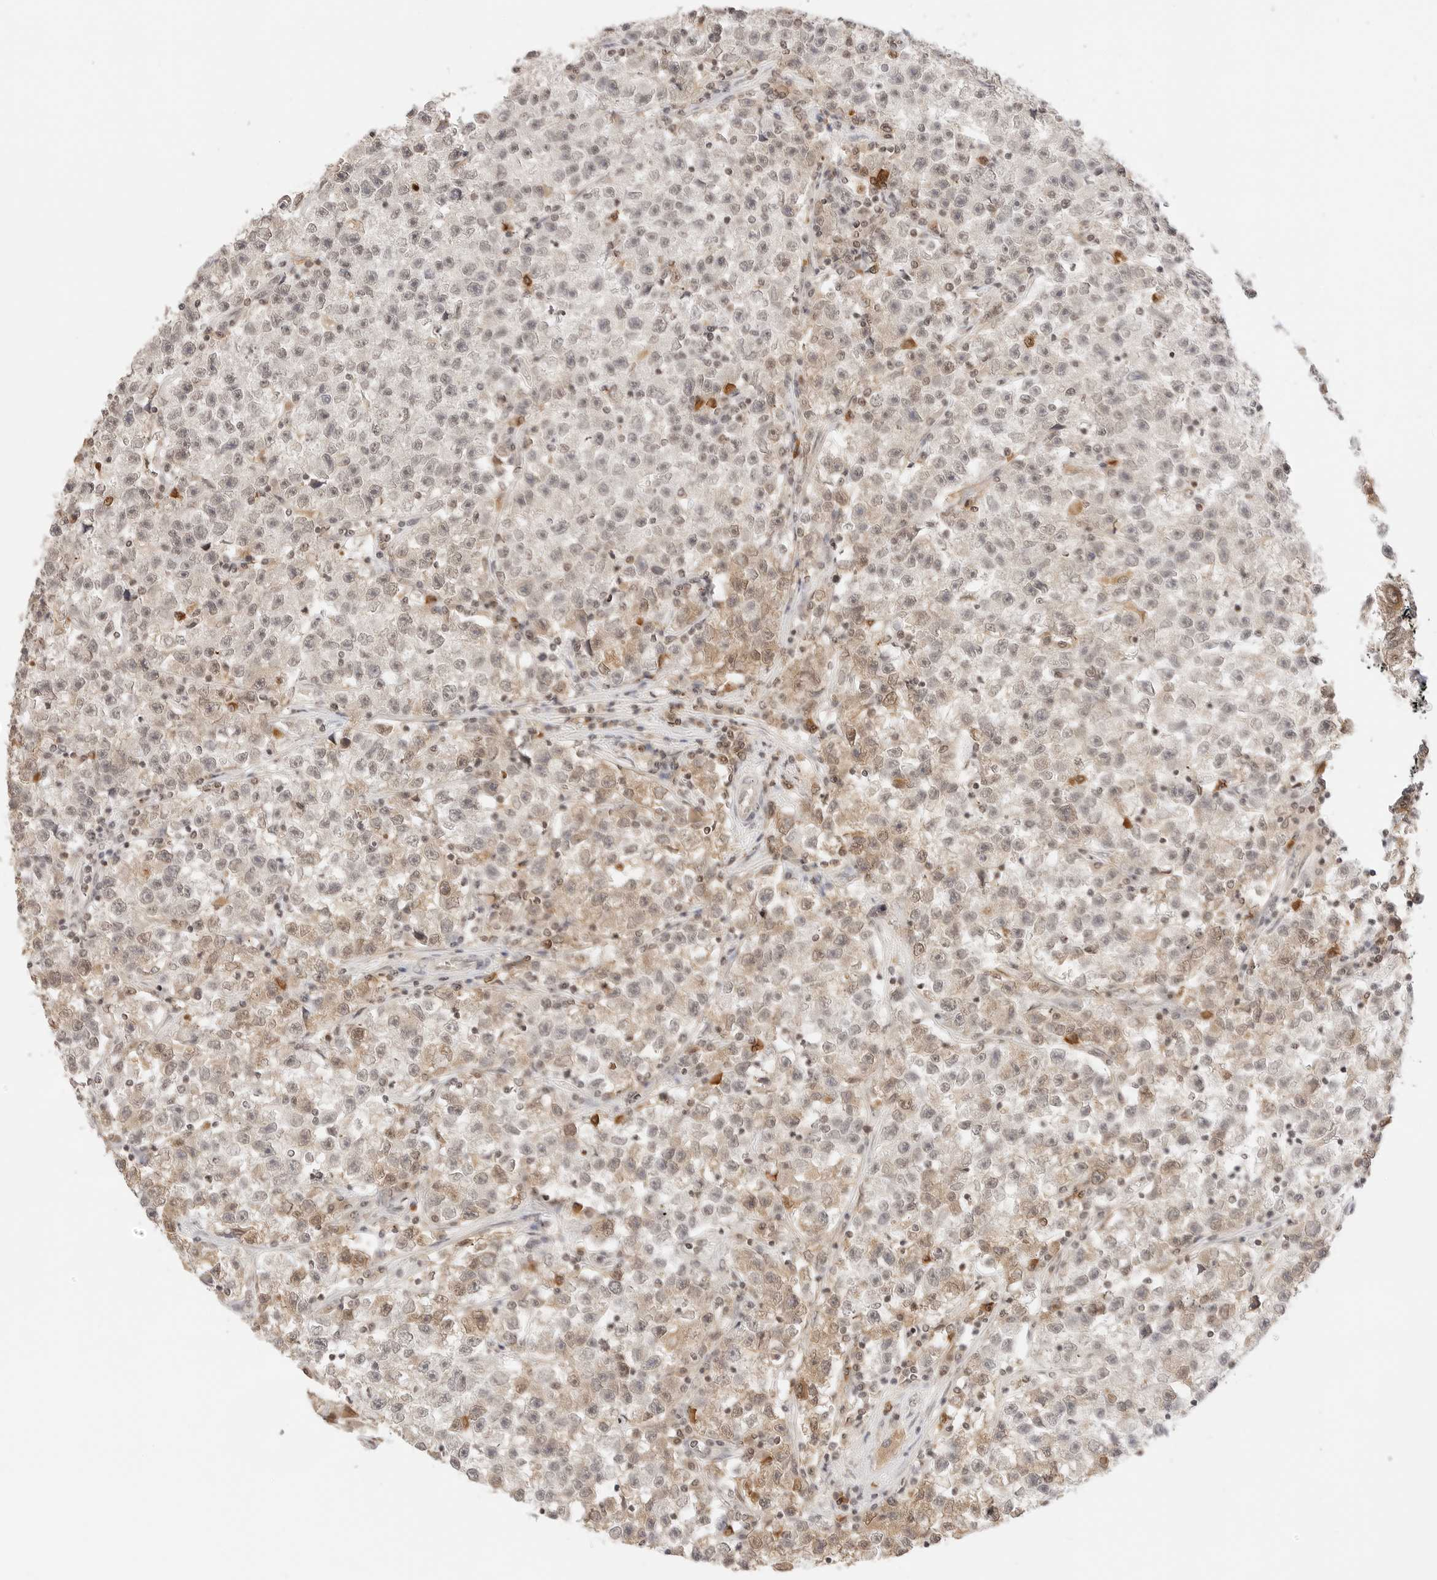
{"staining": {"intensity": "weak", "quantity": "25%-75%", "location": "cytoplasmic/membranous"}, "tissue": "testis cancer", "cell_type": "Tumor cells", "image_type": "cancer", "snomed": [{"axis": "morphology", "description": "Seminoma, NOS"}, {"axis": "topography", "description": "Testis"}], "caption": "A histopathology image of human testis seminoma stained for a protein displays weak cytoplasmic/membranous brown staining in tumor cells. (IHC, brightfield microscopy, high magnification).", "gene": "SEPTIN4", "patient": {"sex": "male", "age": 22}}